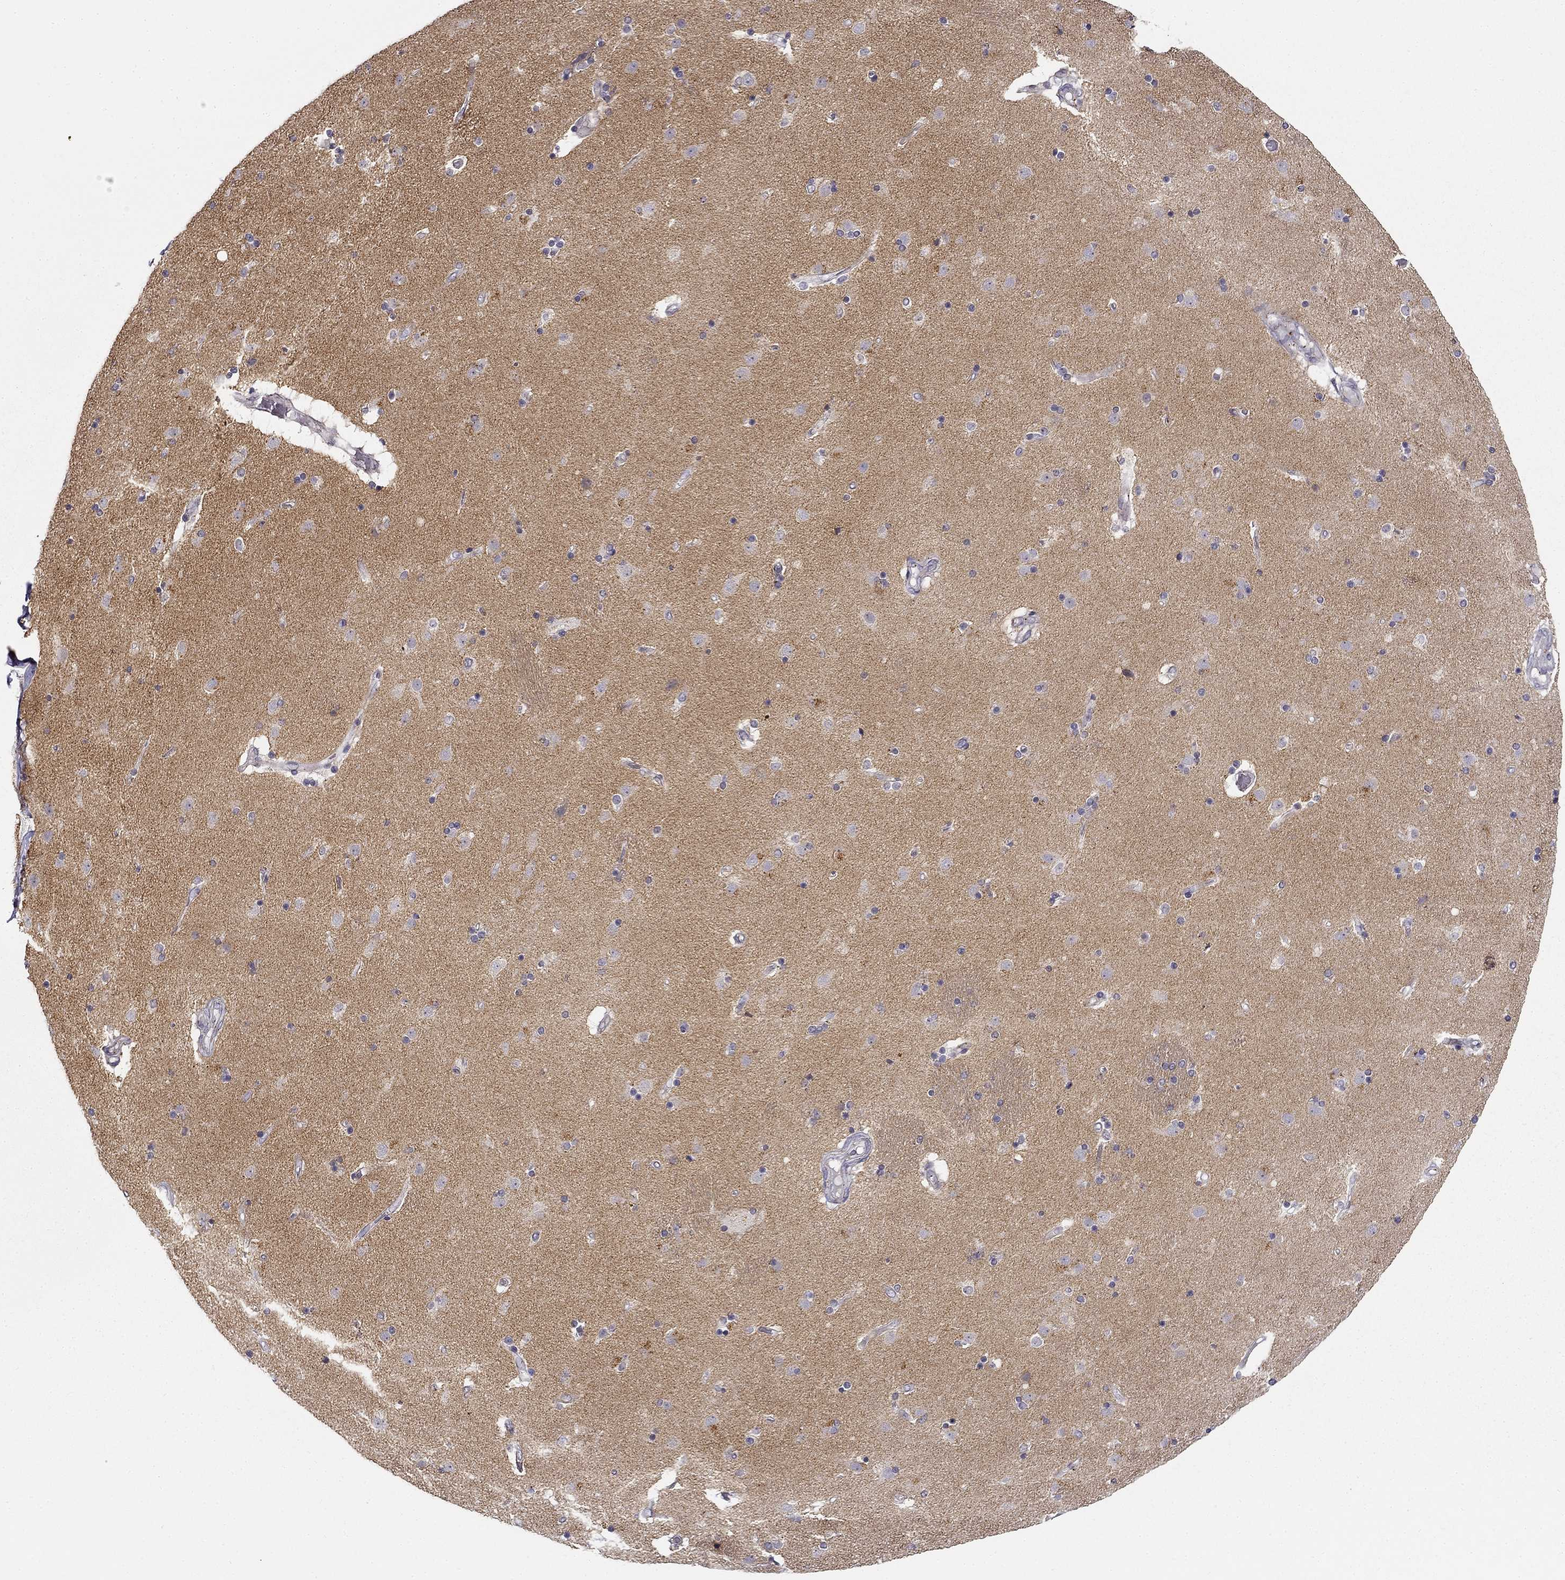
{"staining": {"intensity": "negative", "quantity": "none", "location": "none"}, "tissue": "caudate", "cell_type": "Glial cells", "image_type": "normal", "snomed": [{"axis": "morphology", "description": "Normal tissue, NOS"}, {"axis": "topography", "description": "Lateral ventricle wall"}], "caption": "Immunohistochemistry of benign human caudate reveals no positivity in glial cells. Nuclei are stained in blue.", "gene": "CNR1", "patient": {"sex": "male", "age": 54}}